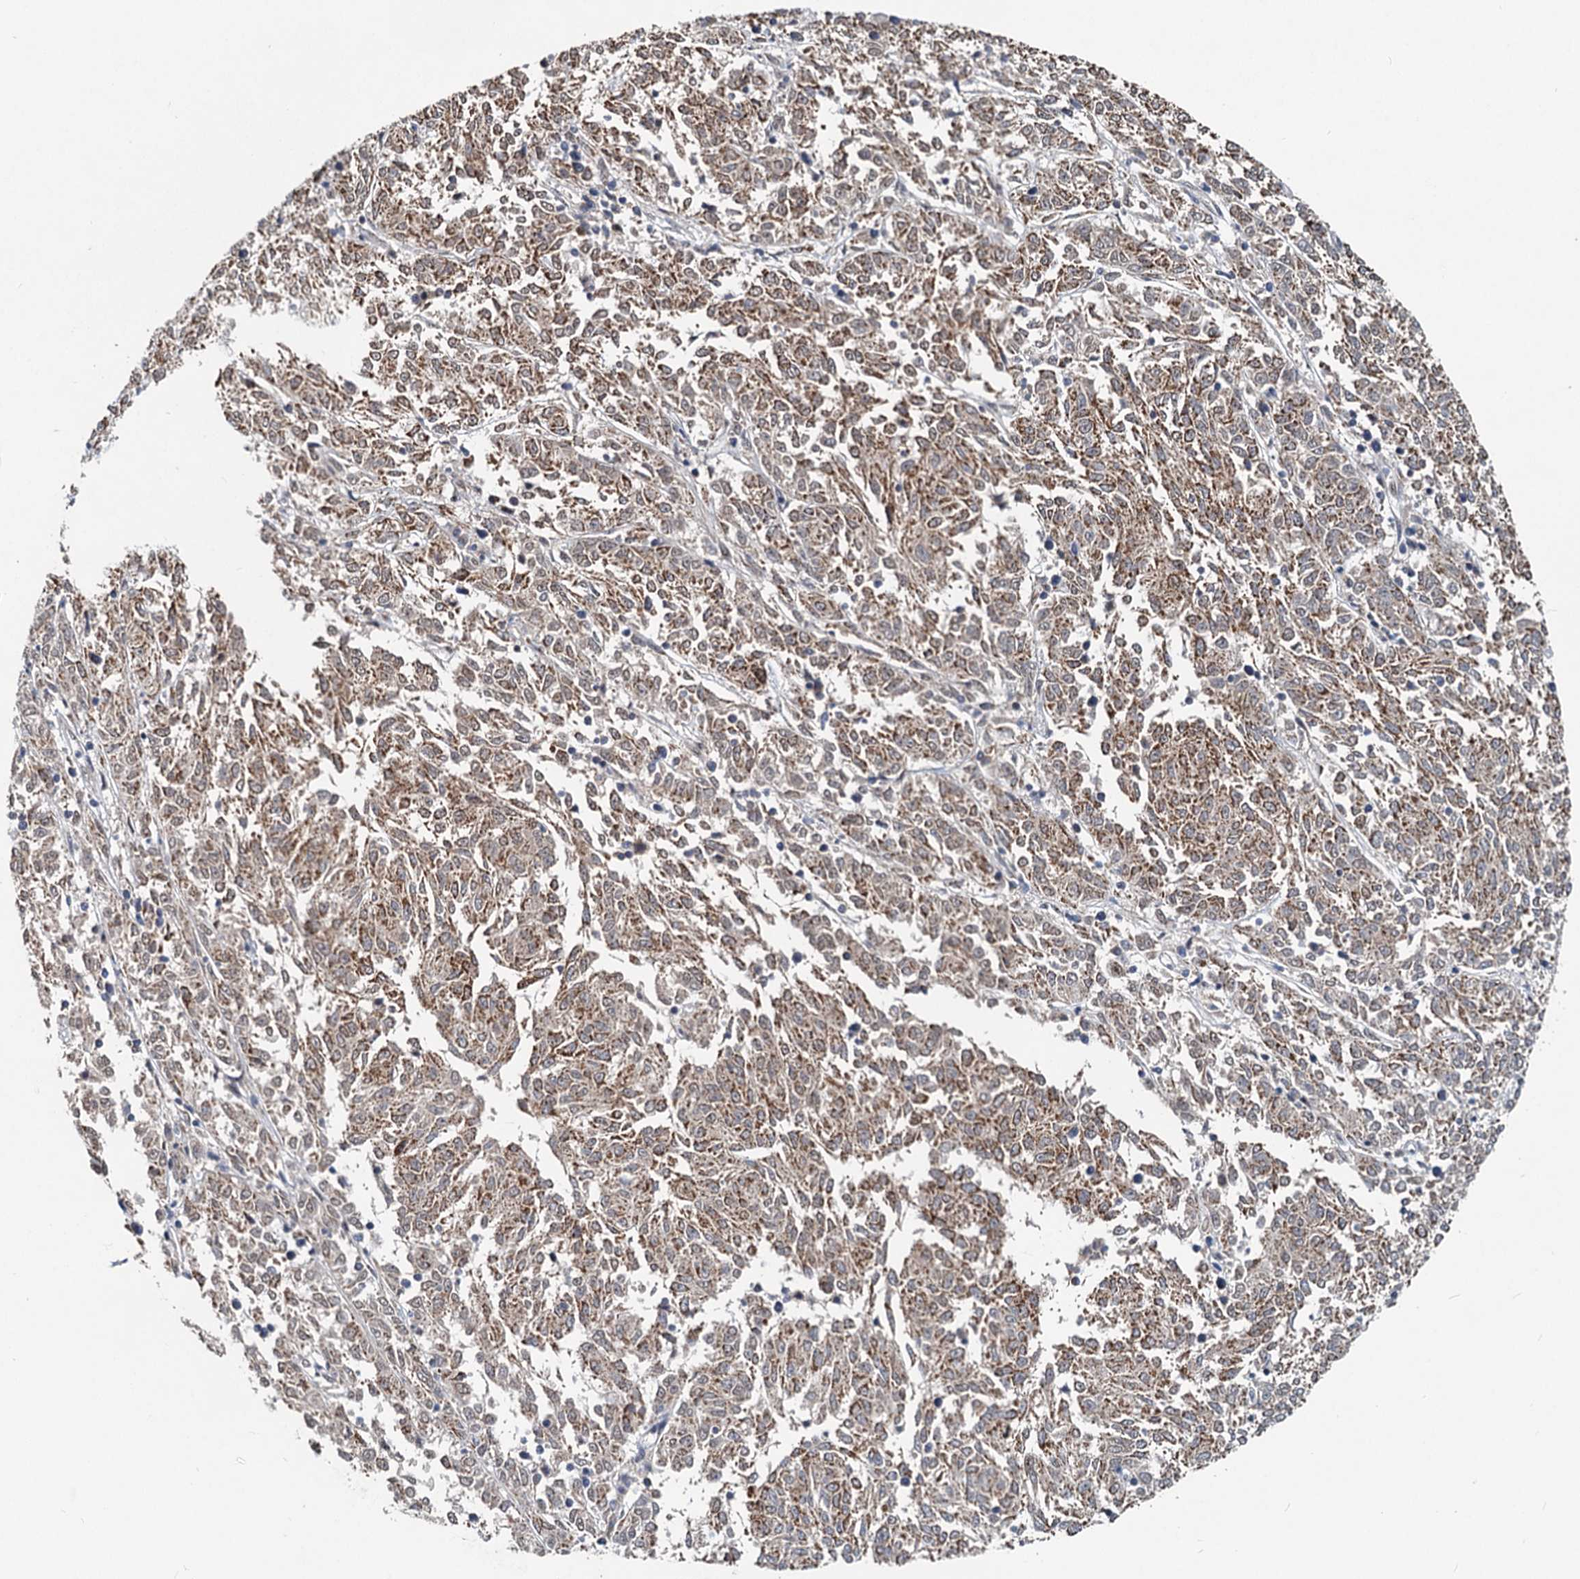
{"staining": {"intensity": "moderate", "quantity": ">75%", "location": "cytoplasmic/membranous"}, "tissue": "melanoma", "cell_type": "Tumor cells", "image_type": "cancer", "snomed": [{"axis": "morphology", "description": "Malignant melanoma, NOS"}, {"axis": "topography", "description": "Skin"}], "caption": "Melanoma tissue demonstrates moderate cytoplasmic/membranous staining in approximately >75% of tumor cells The protein of interest is shown in brown color, while the nuclei are stained blue.", "gene": "RITA1", "patient": {"sex": "female", "age": 72}}